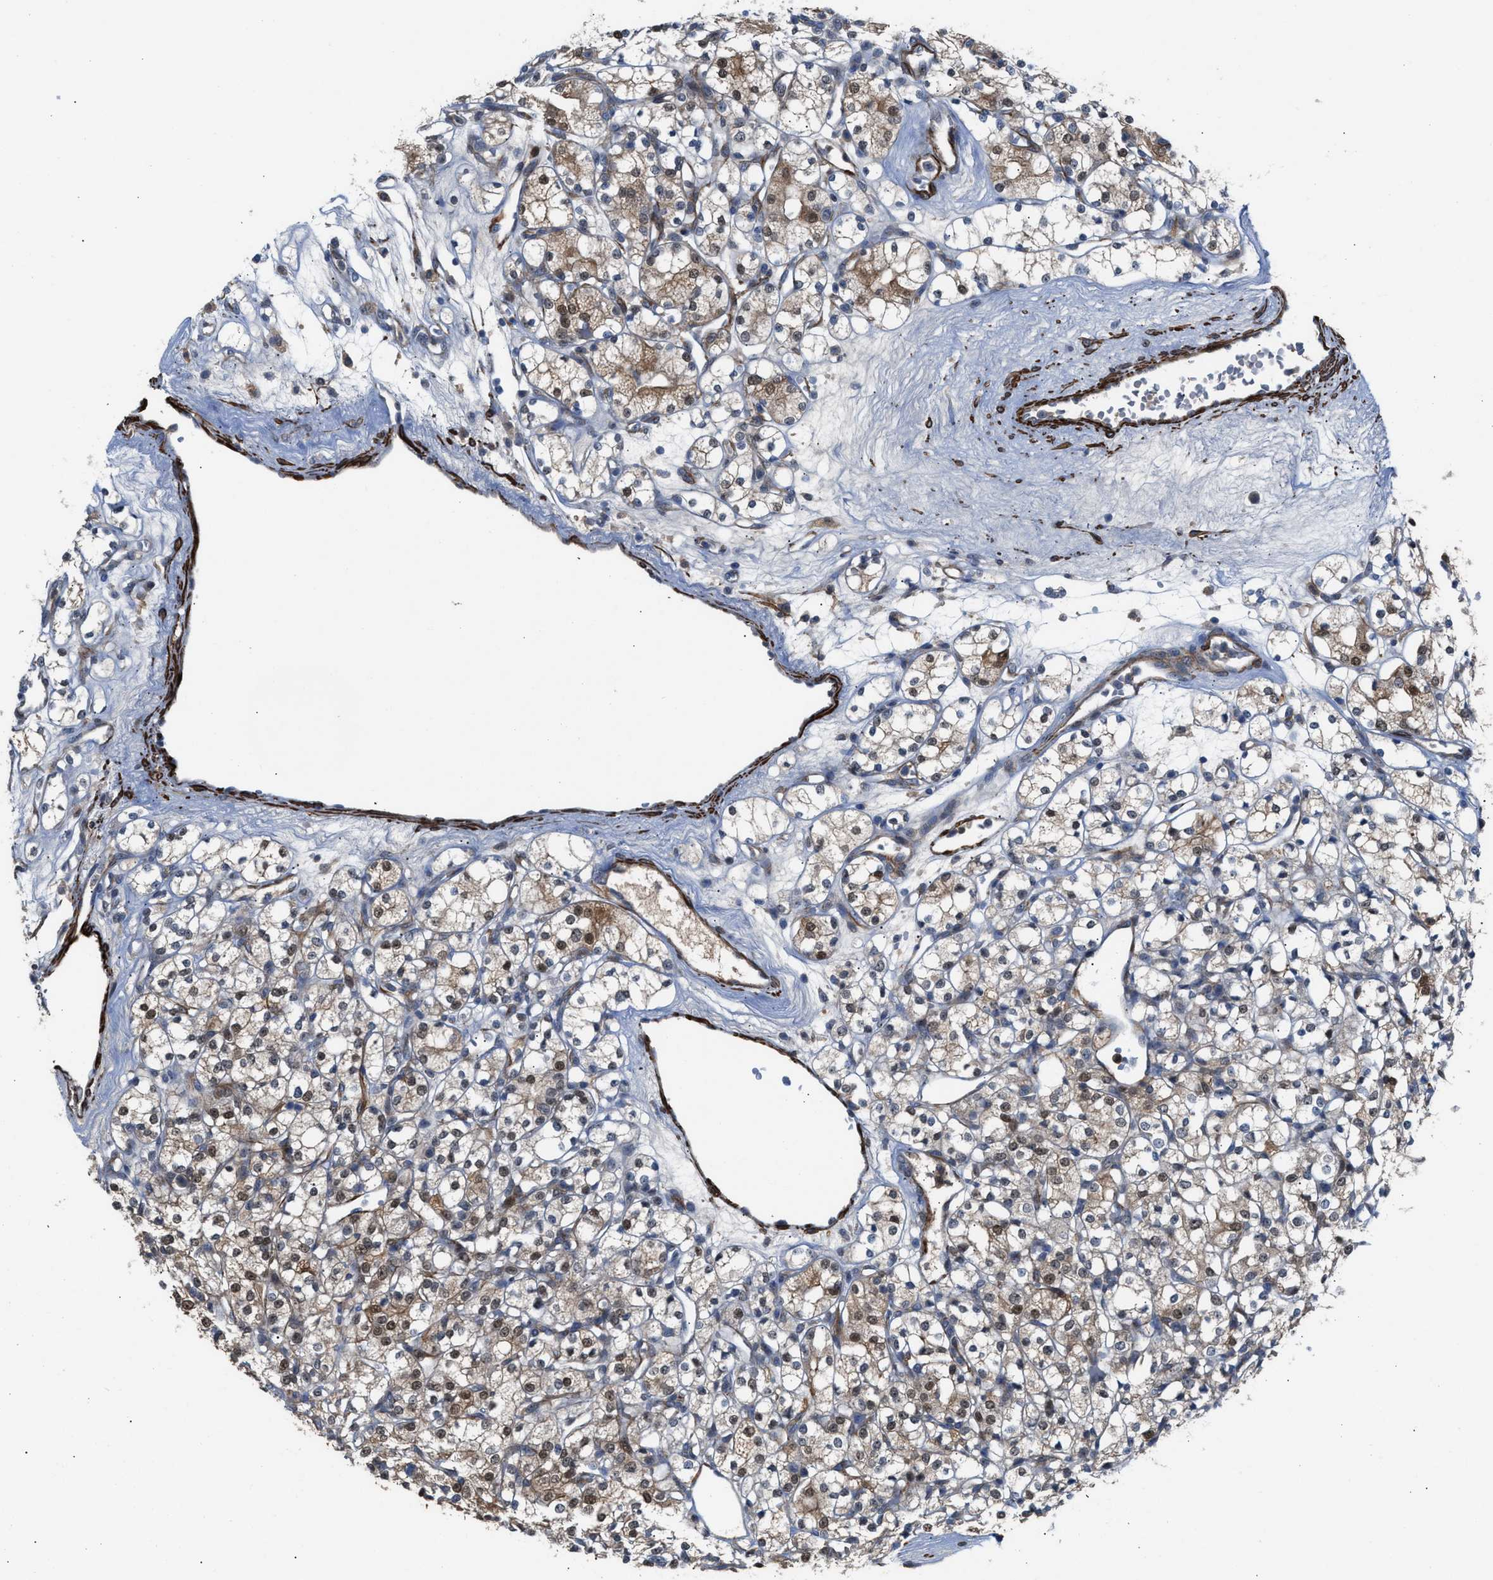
{"staining": {"intensity": "weak", "quantity": ">75%", "location": "cytoplasmic/membranous,nuclear"}, "tissue": "renal cancer", "cell_type": "Tumor cells", "image_type": "cancer", "snomed": [{"axis": "morphology", "description": "Adenocarcinoma, NOS"}, {"axis": "topography", "description": "Kidney"}], "caption": "This is an image of immunohistochemistry (IHC) staining of renal cancer (adenocarcinoma), which shows weak expression in the cytoplasmic/membranous and nuclear of tumor cells.", "gene": "NQO2", "patient": {"sex": "male", "age": 77}}